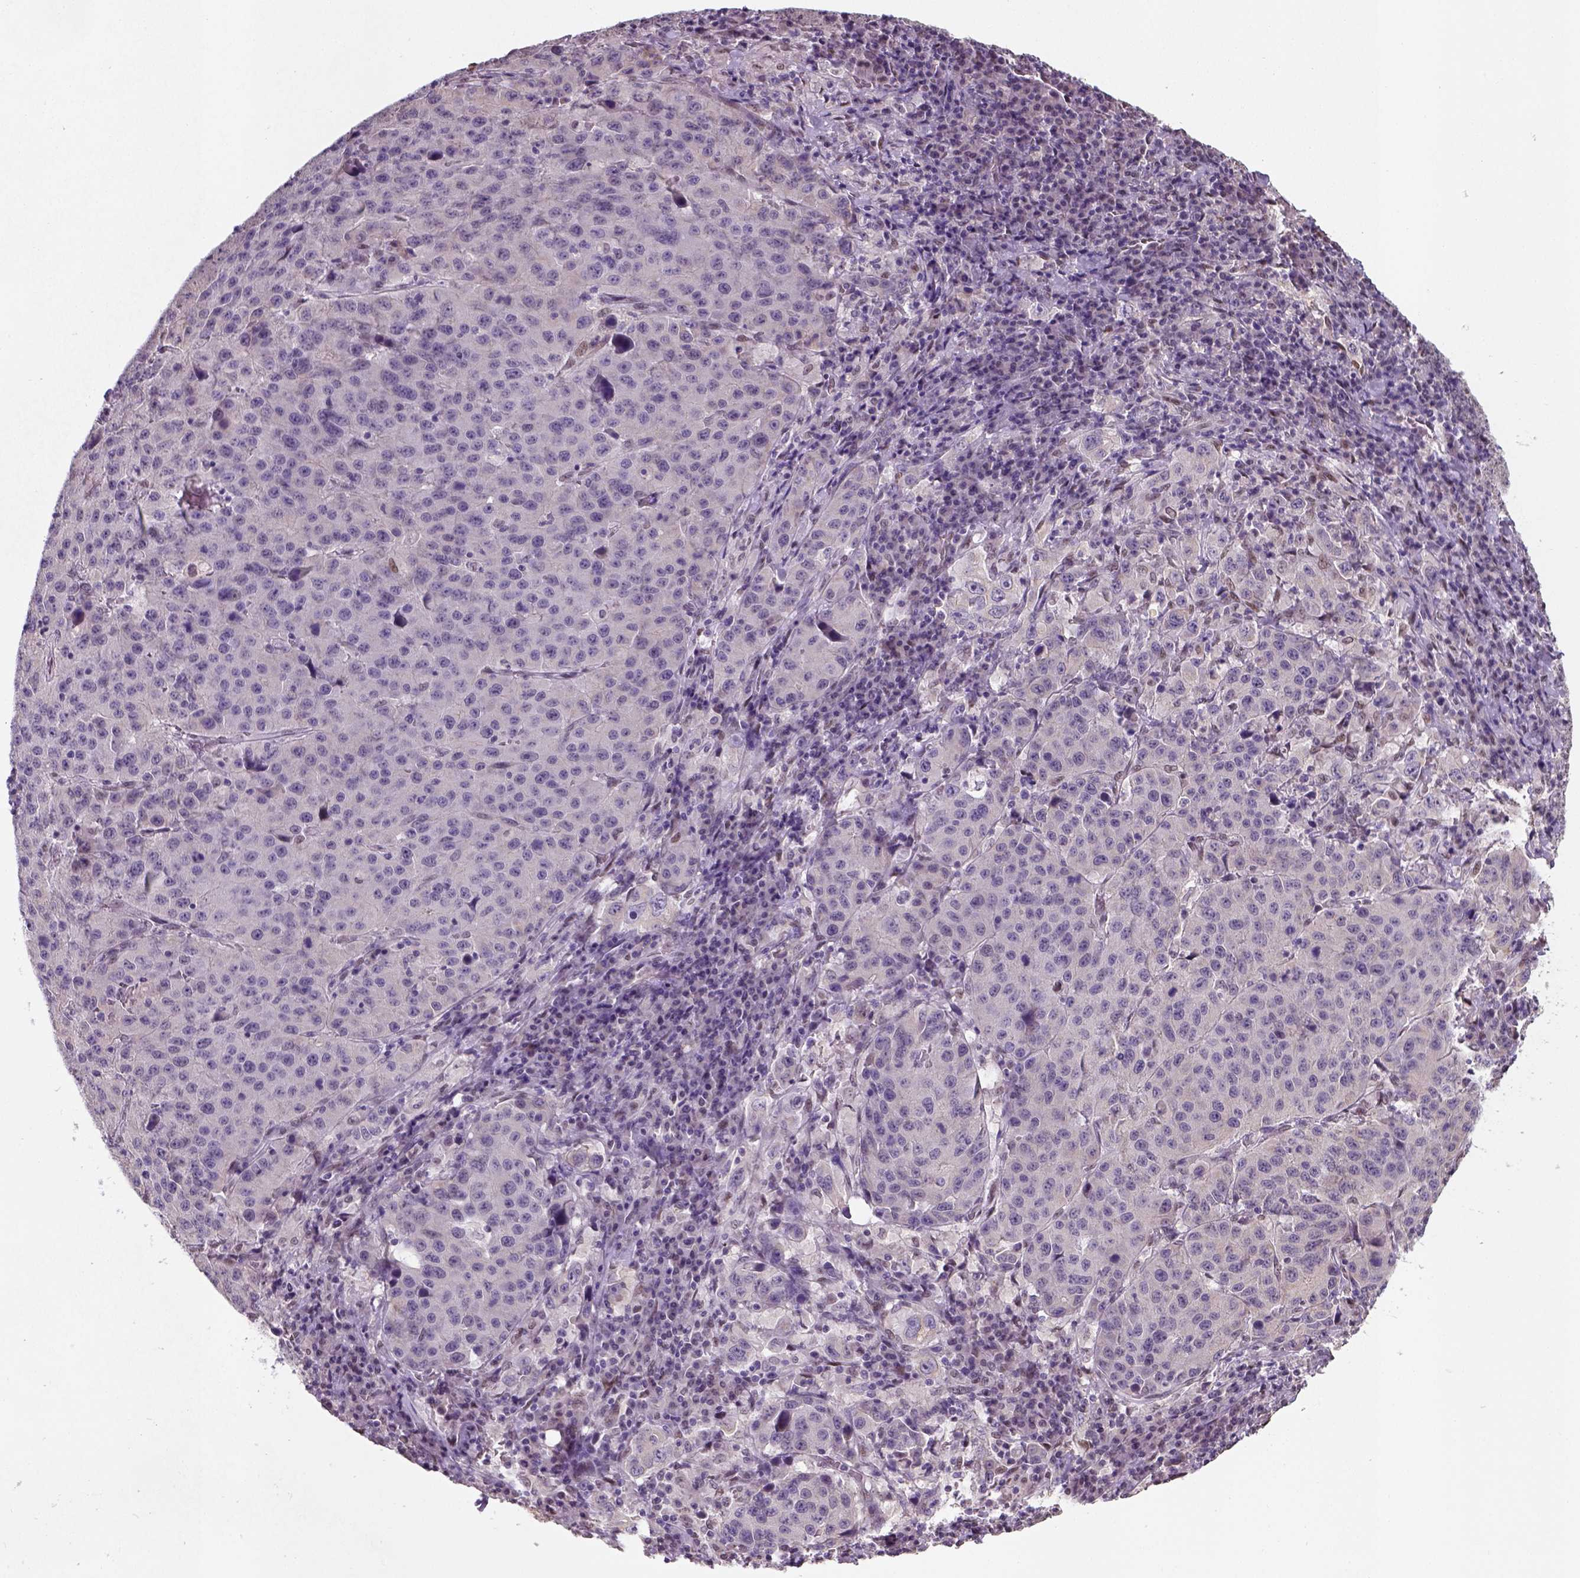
{"staining": {"intensity": "negative", "quantity": "none", "location": "none"}, "tissue": "stomach cancer", "cell_type": "Tumor cells", "image_type": "cancer", "snomed": [{"axis": "morphology", "description": "Adenocarcinoma, NOS"}, {"axis": "topography", "description": "Stomach"}], "caption": "DAB (3,3'-diaminobenzidine) immunohistochemical staining of stomach cancer demonstrates no significant positivity in tumor cells.", "gene": "C1orf112", "patient": {"sex": "male", "age": 71}}